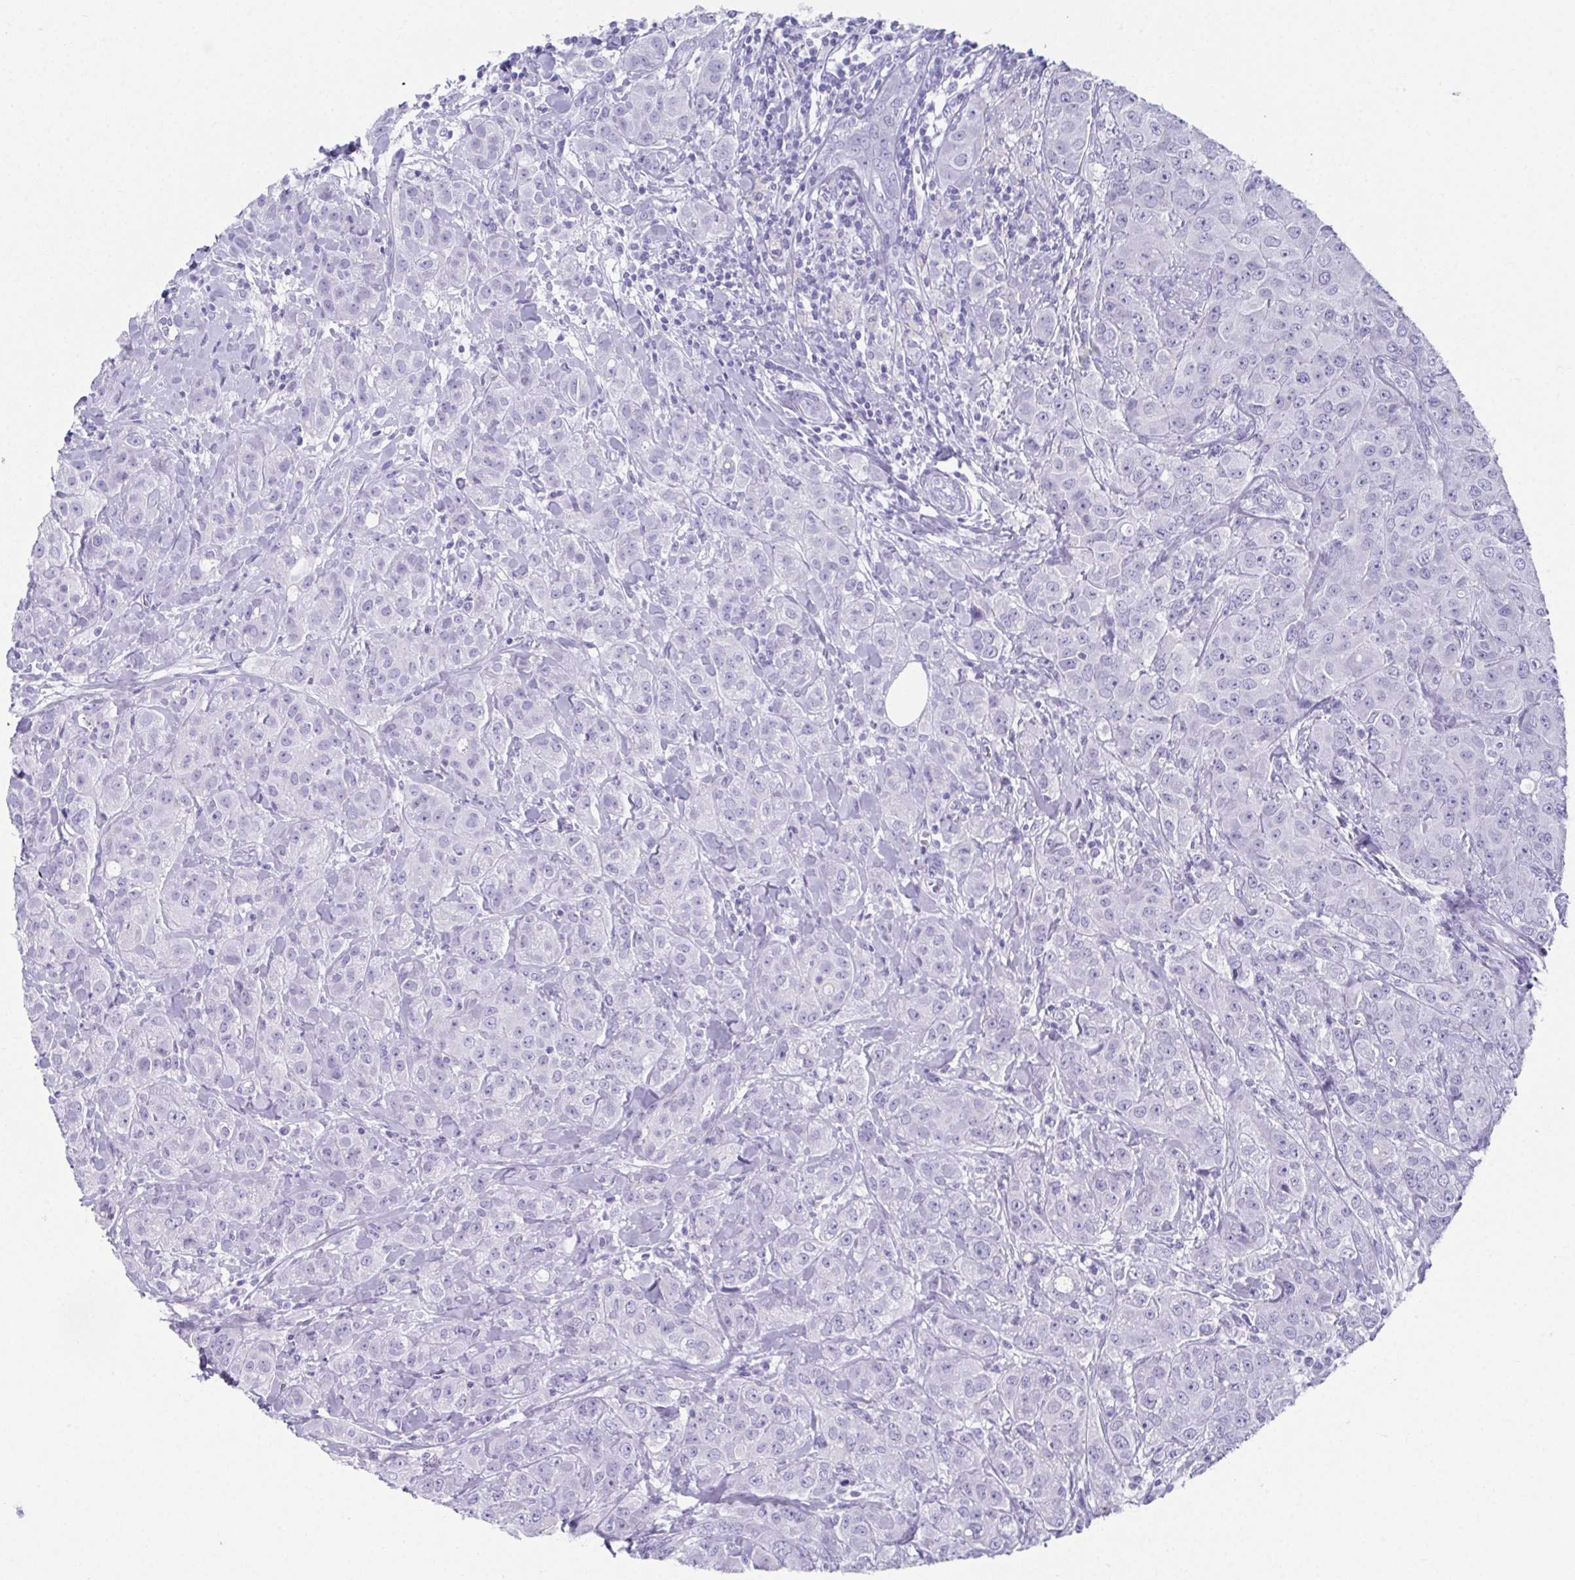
{"staining": {"intensity": "negative", "quantity": "none", "location": "none"}, "tissue": "breast cancer", "cell_type": "Tumor cells", "image_type": "cancer", "snomed": [{"axis": "morphology", "description": "Normal tissue, NOS"}, {"axis": "morphology", "description": "Duct carcinoma"}, {"axis": "topography", "description": "Breast"}], "caption": "Photomicrograph shows no protein staining in tumor cells of breast infiltrating ductal carcinoma tissue.", "gene": "GHRL", "patient": {"sex": "female", "age": 43}}